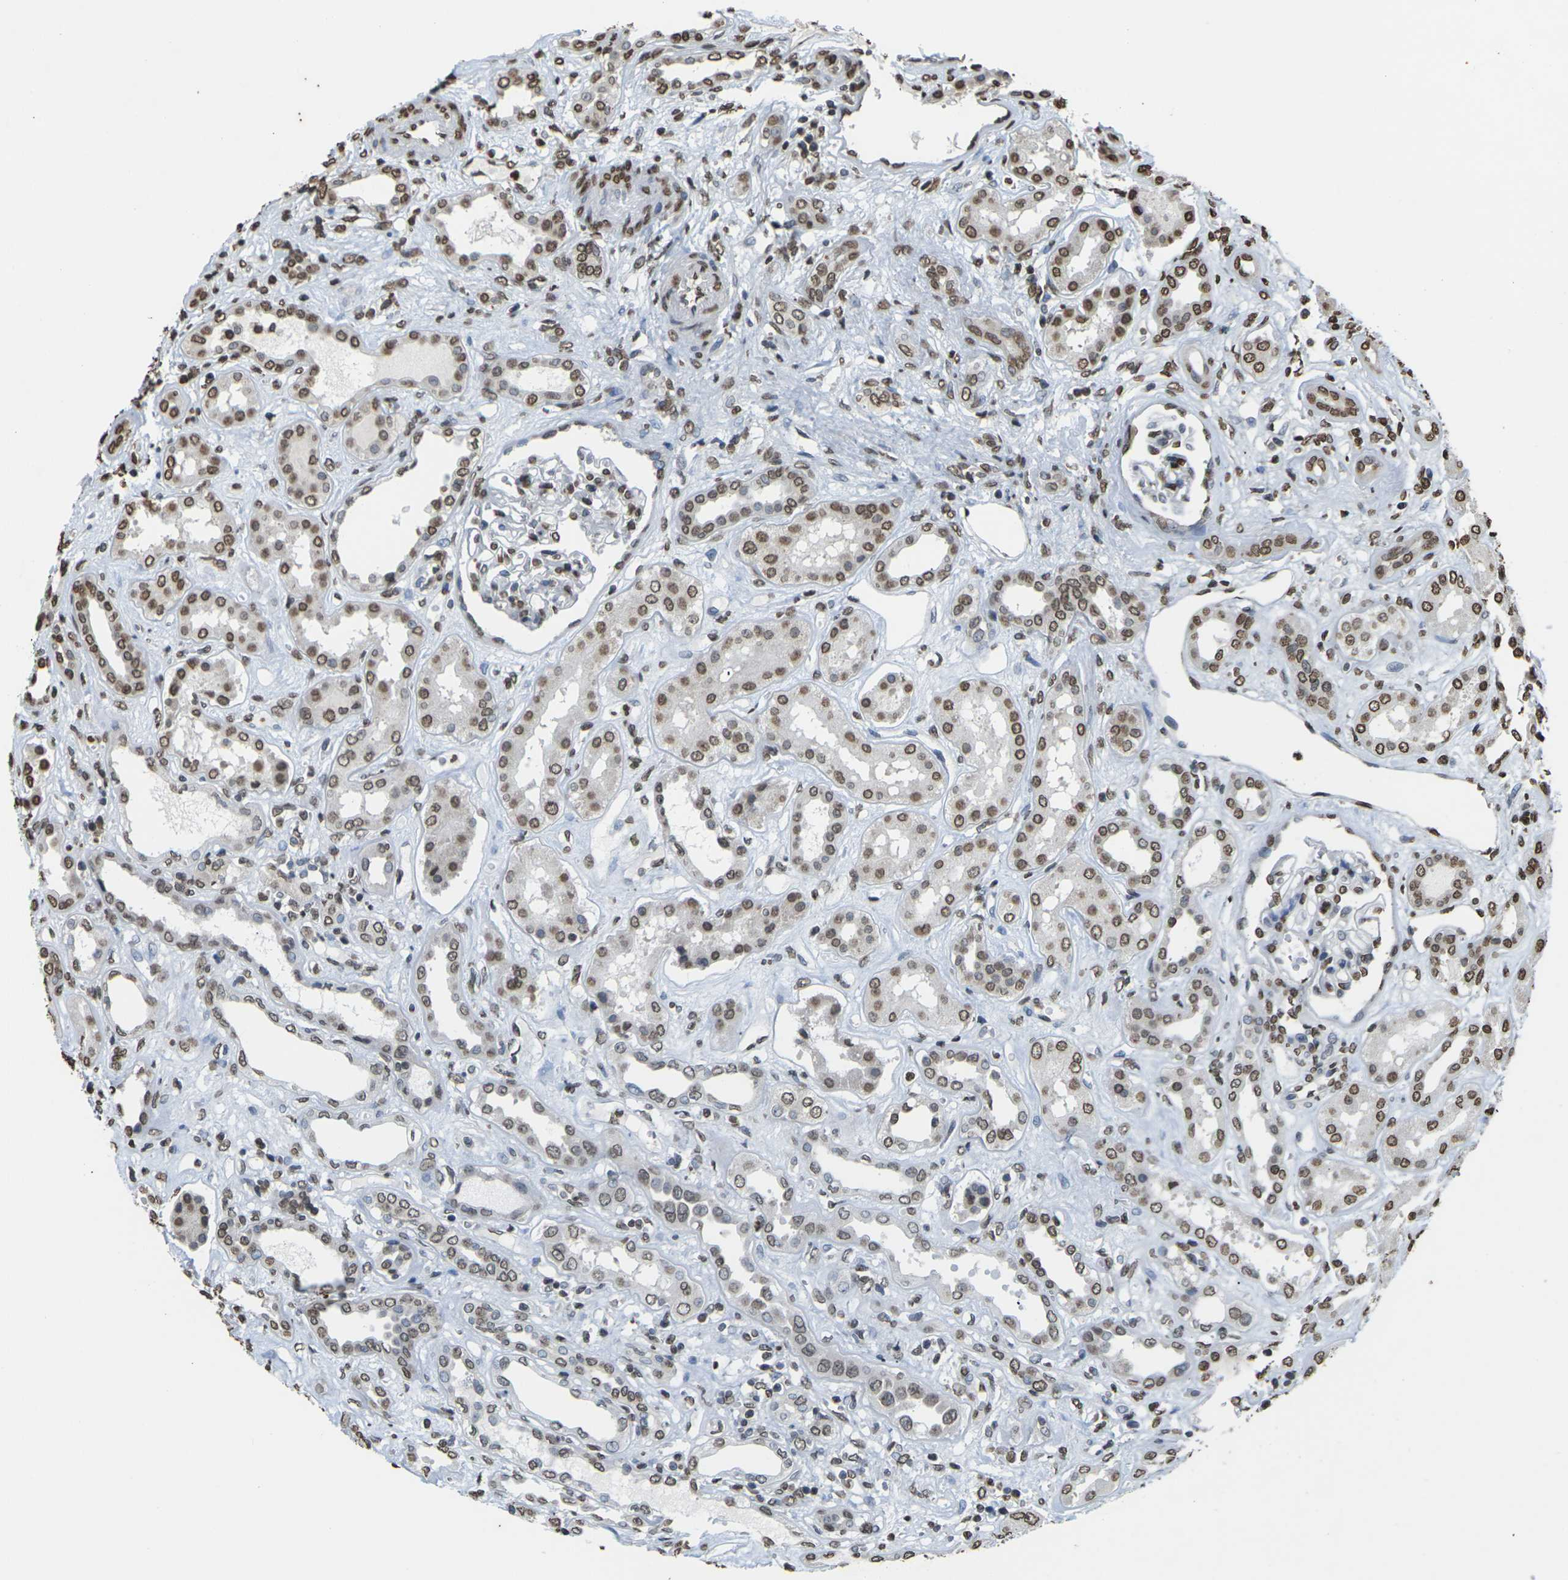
{"staining": {"intensity": "moderate", "quantity": "25%-75%", "location": "nuclear"}, "tissue": "kidney", "cell_type": "Cells in glomeruli", "image_type": "normal", "snomed": [{"axis": "morphology", "description": "Normal tissue, NOS"}, {"axis": "topography", "description": "Kidney"}], "caption": "Immunohistochemistry (DAB) staining of benign kidney demonstrates moderate nuclear protein positivity in approximately 25%-75% of cells in glomeruli. (IHC, brightfield microscopy, high magnification).", "gene": "EMSY", "patient": {"sex": "male", "age": 59}}